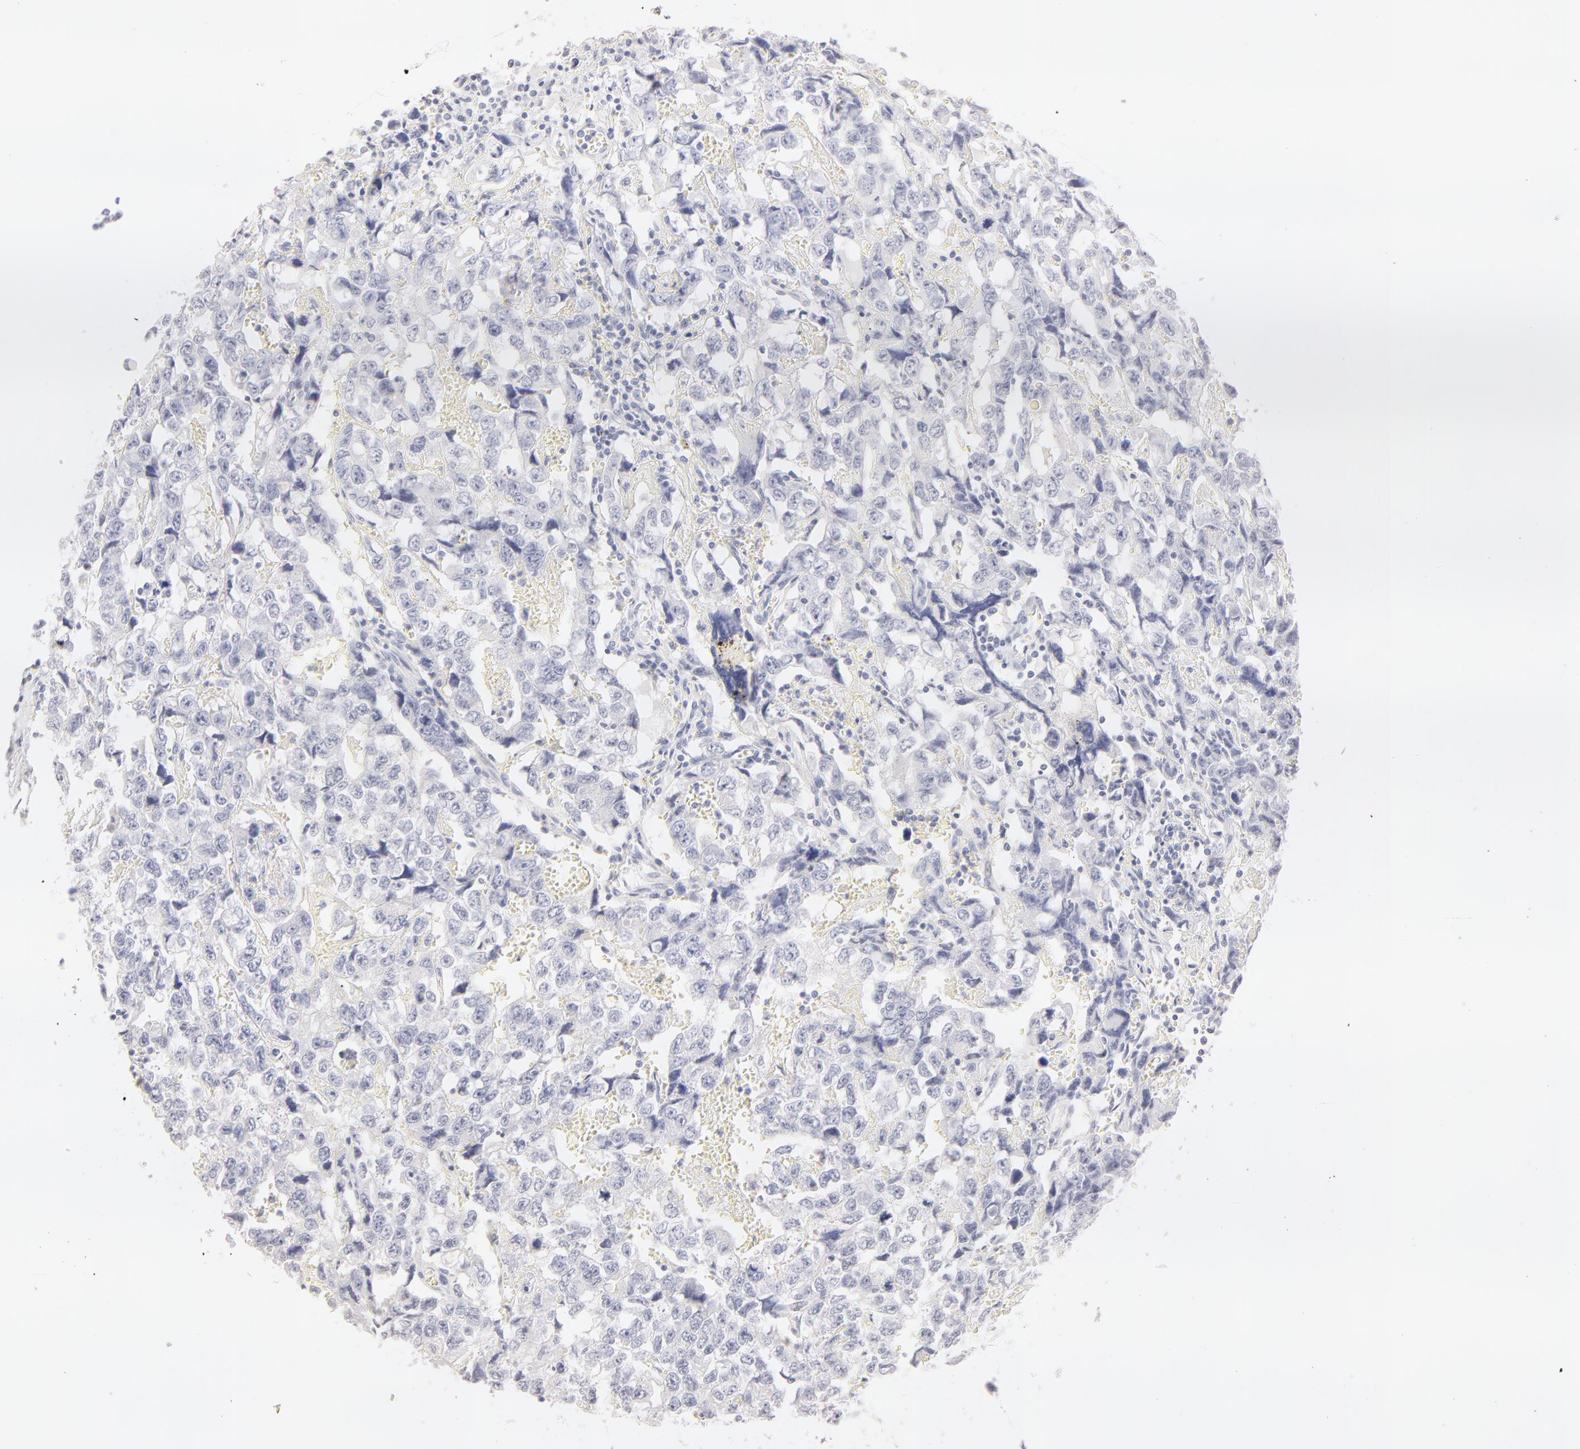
{"staining": {"intensity": "negative", "quantity": "none", "location": "none"}, "tissue": "testis cancer", "cell_type": "Tumor cells", "image_type": "cancer", "snomed": [{"axis": "morphology", "description": "Carcinoma, Embryonal, NOS"}, {"axis": "topography", "description": "Testis"}], "caption": "An immunohistochemistry (IHC) histopathology image of testis embryonal carcinoma is shown. There is no staining in tumor cells of testis embryonal carcinoma. Brightfield microscopy of immunohistochemistry stained with DAB (3,3'-diaminobenzidine) (brown) and hematoxylin (blue), captured at high magnification.", "gene": "LGALS7B", "patient": {"sex": "male", "age": 31}}